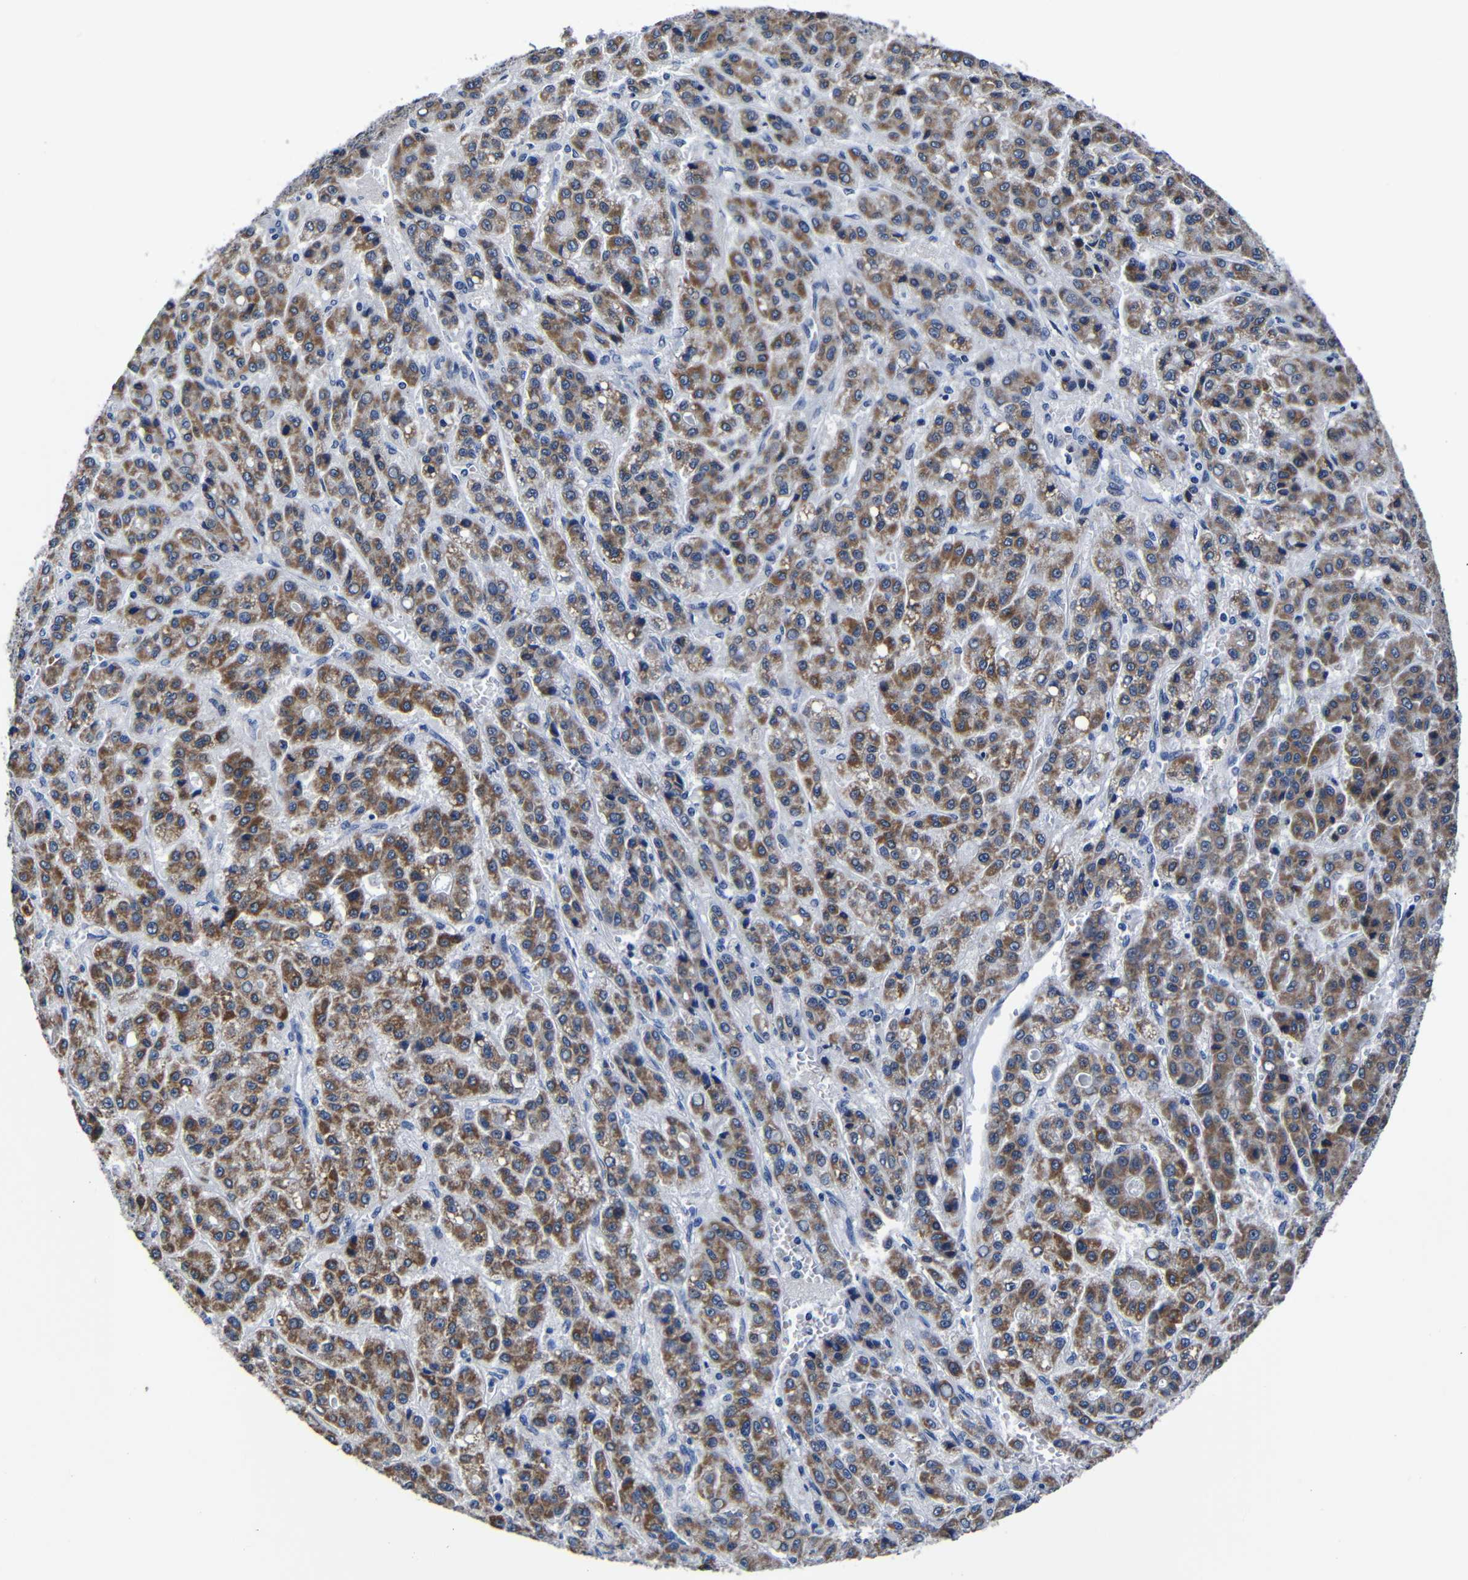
{"staining": {"intensity": "moderate", "quantity": ">75%", "location": "cytoplasmic/membranous"}, "tissue": "liver cancer", "cell_type": "Tumor cells", "image_type": "cancer", "snomed": [{"axis": "morphology", "description": "Carcinoma, Hepatocellular, NOS"}, {"axis": "topography", "description": "Liver"}], "caption": "Liver hepatocellular carcinoma stained for a protein (brown) demonstrates moderate cytoplasmic/membranous positive staining in about >75% of tumor cells.", "gene": "DEPP1", "patient": {"sex": "male", "age": 70}}